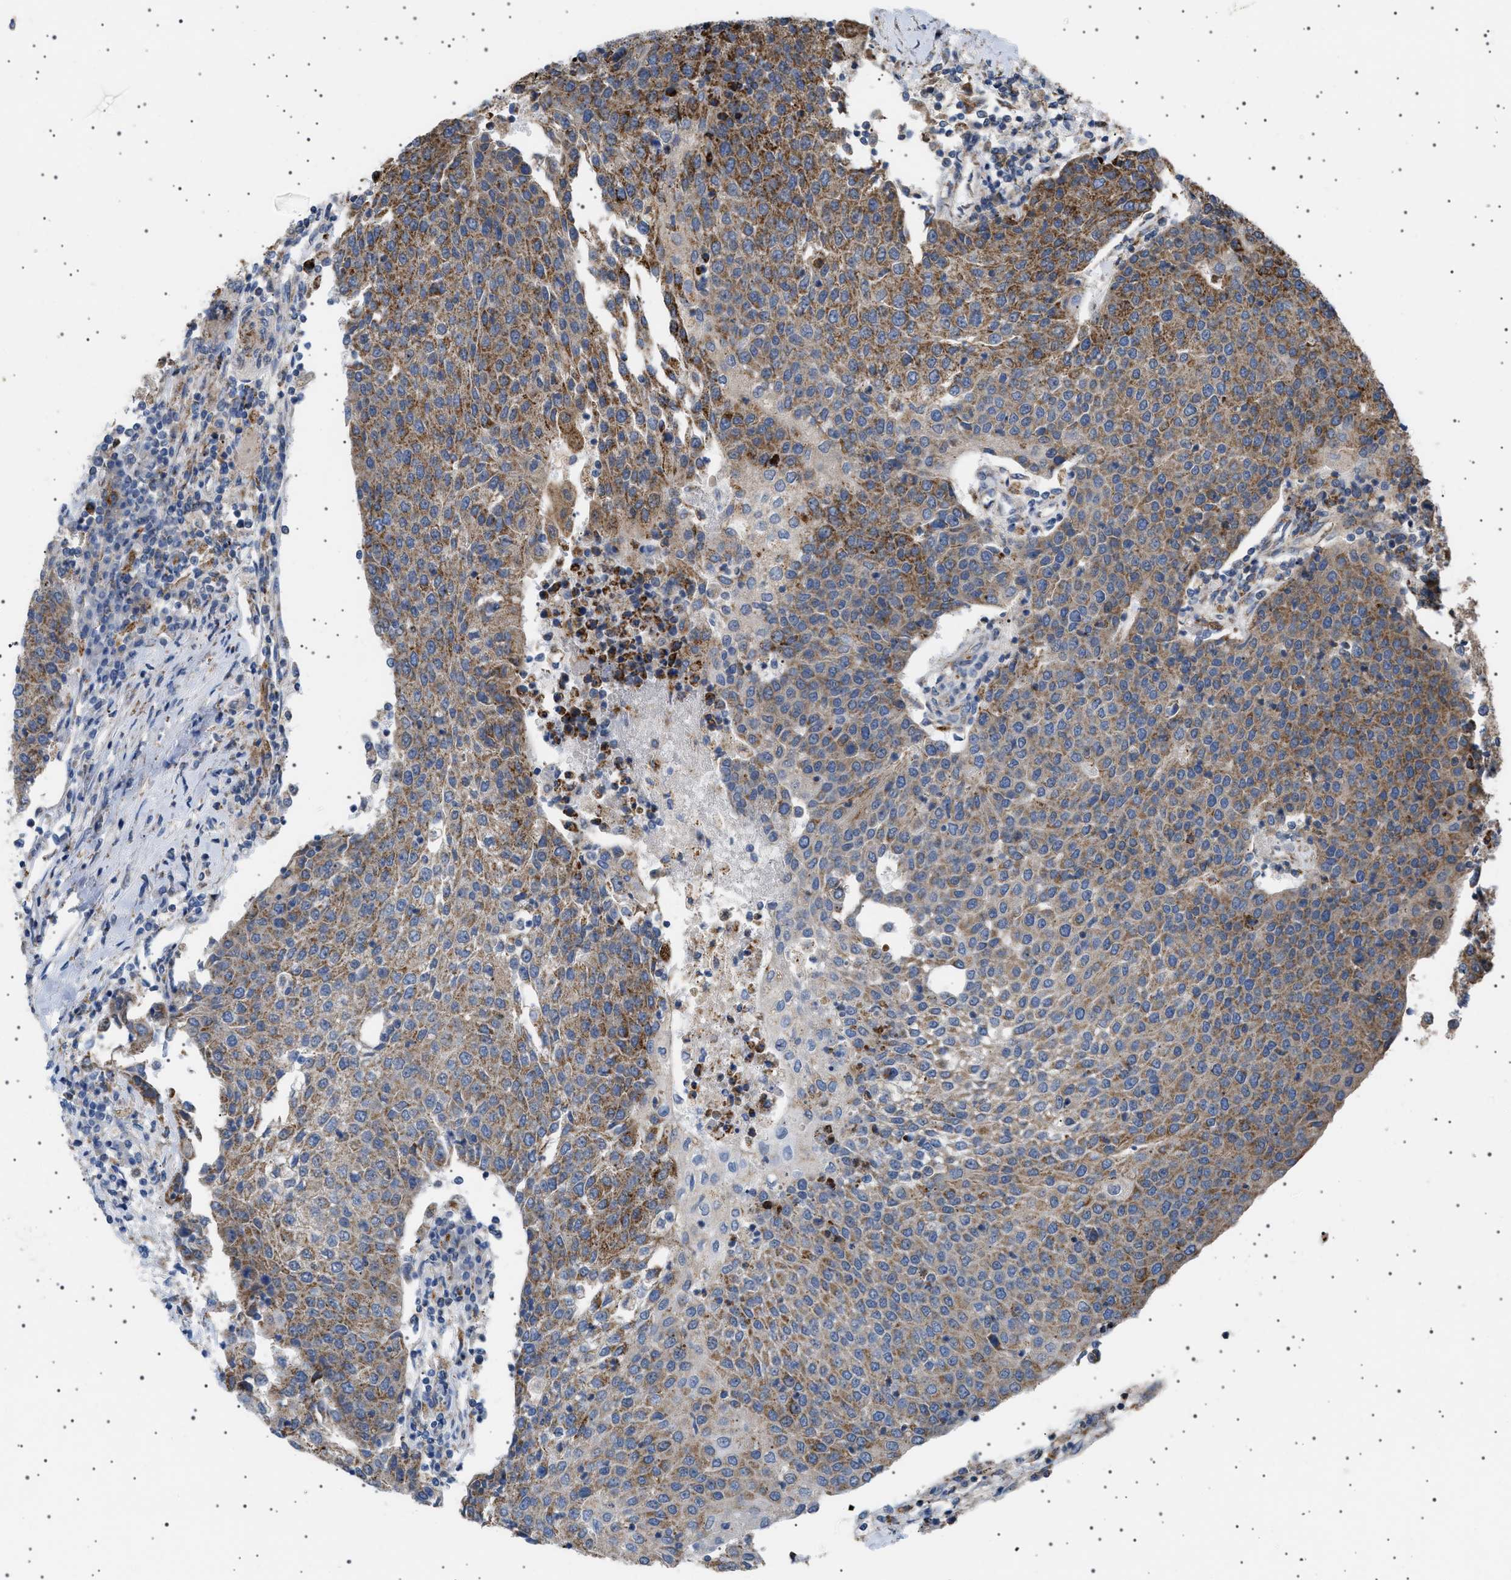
{"staining": {"intensity": "moderate", "quantity": "25%-75%", "location": "cytoplasmic/membranous"}, "tissue": "urothelial cancer", "cell_type": "Tumor cells", "image_type": "cancer", "snomed": [{"axis": "morphology", "description": "Urothelial carcinoma, High grade"}, {"axis": "topography", "description": "Urinary bladder"}], "caption": "Immunohistochemistry (IHC) (DAB) staining of urothelial carcinoma (high-grade) reveals moderate cytoplasmic/membranous protein expression in about 25%-75% of tumor cells. The protein of interest is stained brown, and the nuclei are stained in blue (DAB IHC with brightfield microscopy, high magnification).", "gene": "UBXN8", "patient": {"sex": "female", "age": 85}}